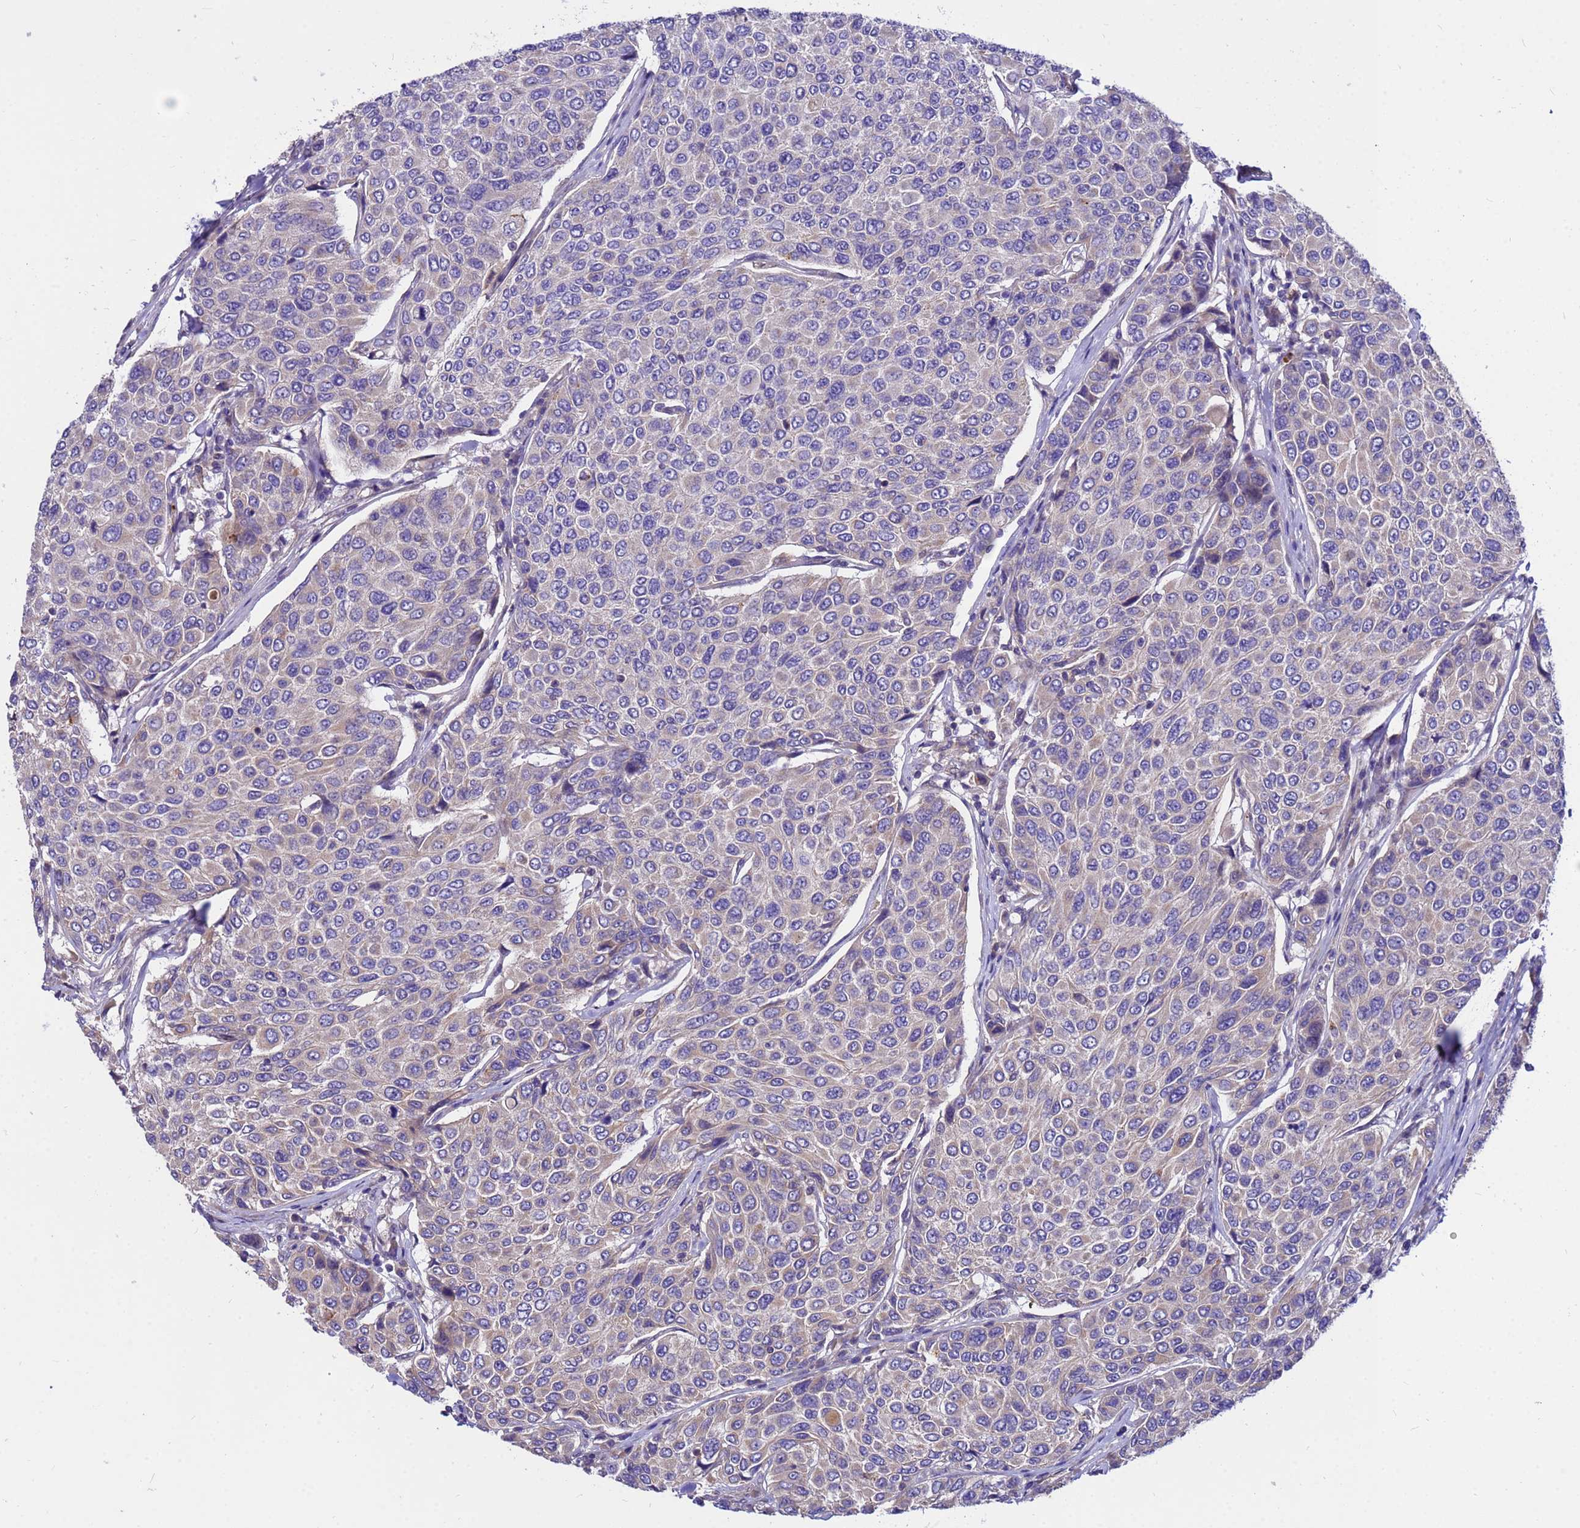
{"staining": {"intensity": "negative", "quantity": "none", "location": "none"}, "tissue": "breast cancer", "cell_type": "Tumor cells", "image_type": "cancer", "snomed": [{"axis": "morphology", "description": "Duct carcinoma"}, {"axis": "topography", "description": "Breast"}], "caption": "Immunohistochemistry (IHC) of human breast intraductal carcinoma exhibits no positivity in tumor cells.", "gene": "GET3", "patient": {"sex": "female", "age": 55}}